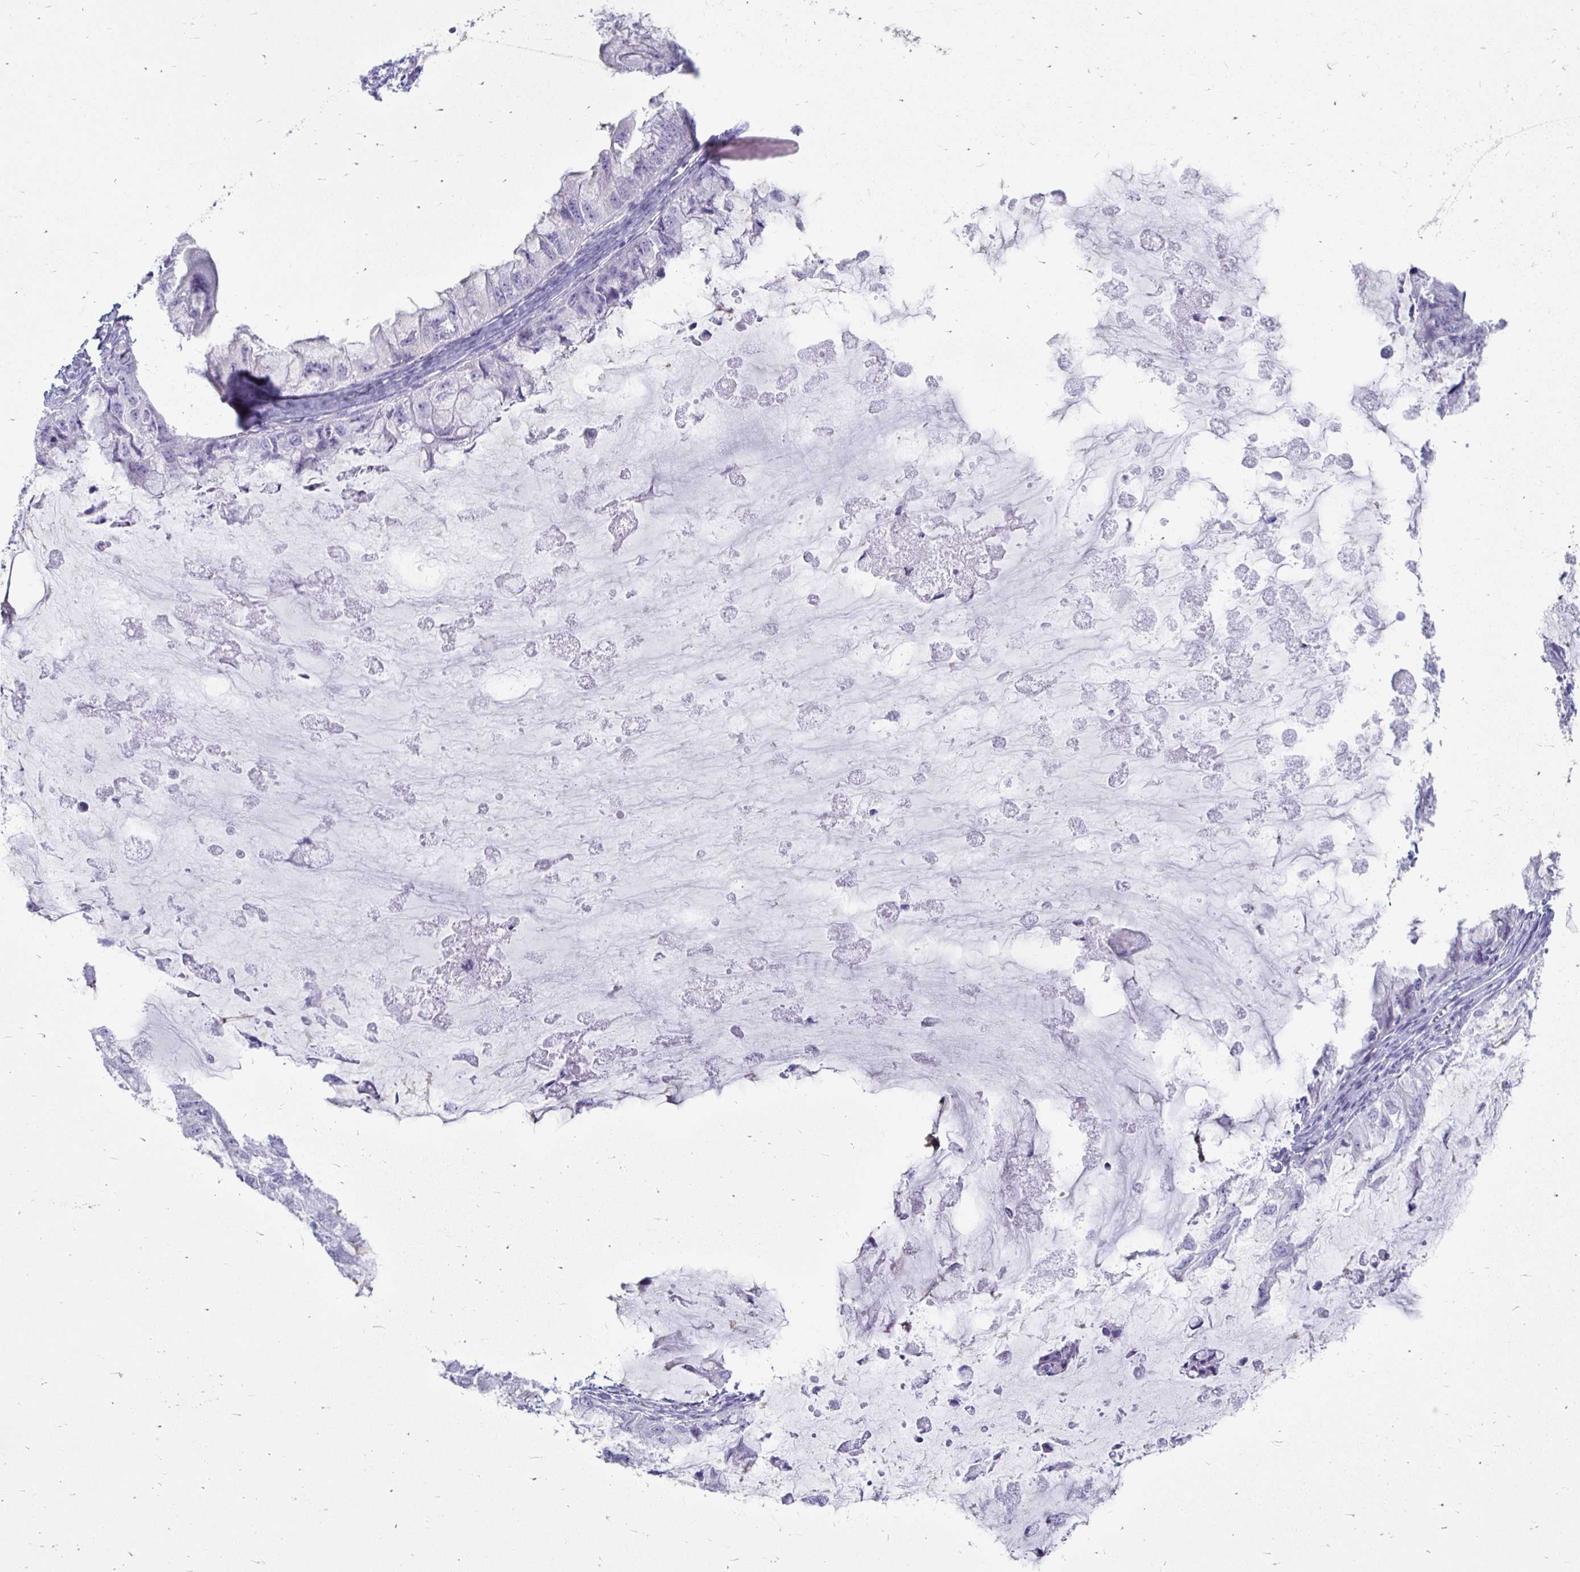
{"staining": {"intensity": "negative", "quantity": "none", "location": "none"}, "tissue": "ovarian cancer", "cell_type": "Tumor cells", "image_type": "cancer", "snomed": [{"axis": "morphology", "description": "Cystadenocarcinoma, mucinous, NOS"}, {"axis": "topography", "description": "Ovary"}], "caption": "Immunohistochemistry photomicrograph of neoplastic tissue: ovarian cancer (mucinous cystadenocarcinoma) stained with DAB demonstrates no significant protein expression in tumor cells. (Brightfield microscopy of DAB IHC at high magnification).", "gene": "PEG10", "patient": {"sex": "female", "age": 72}}